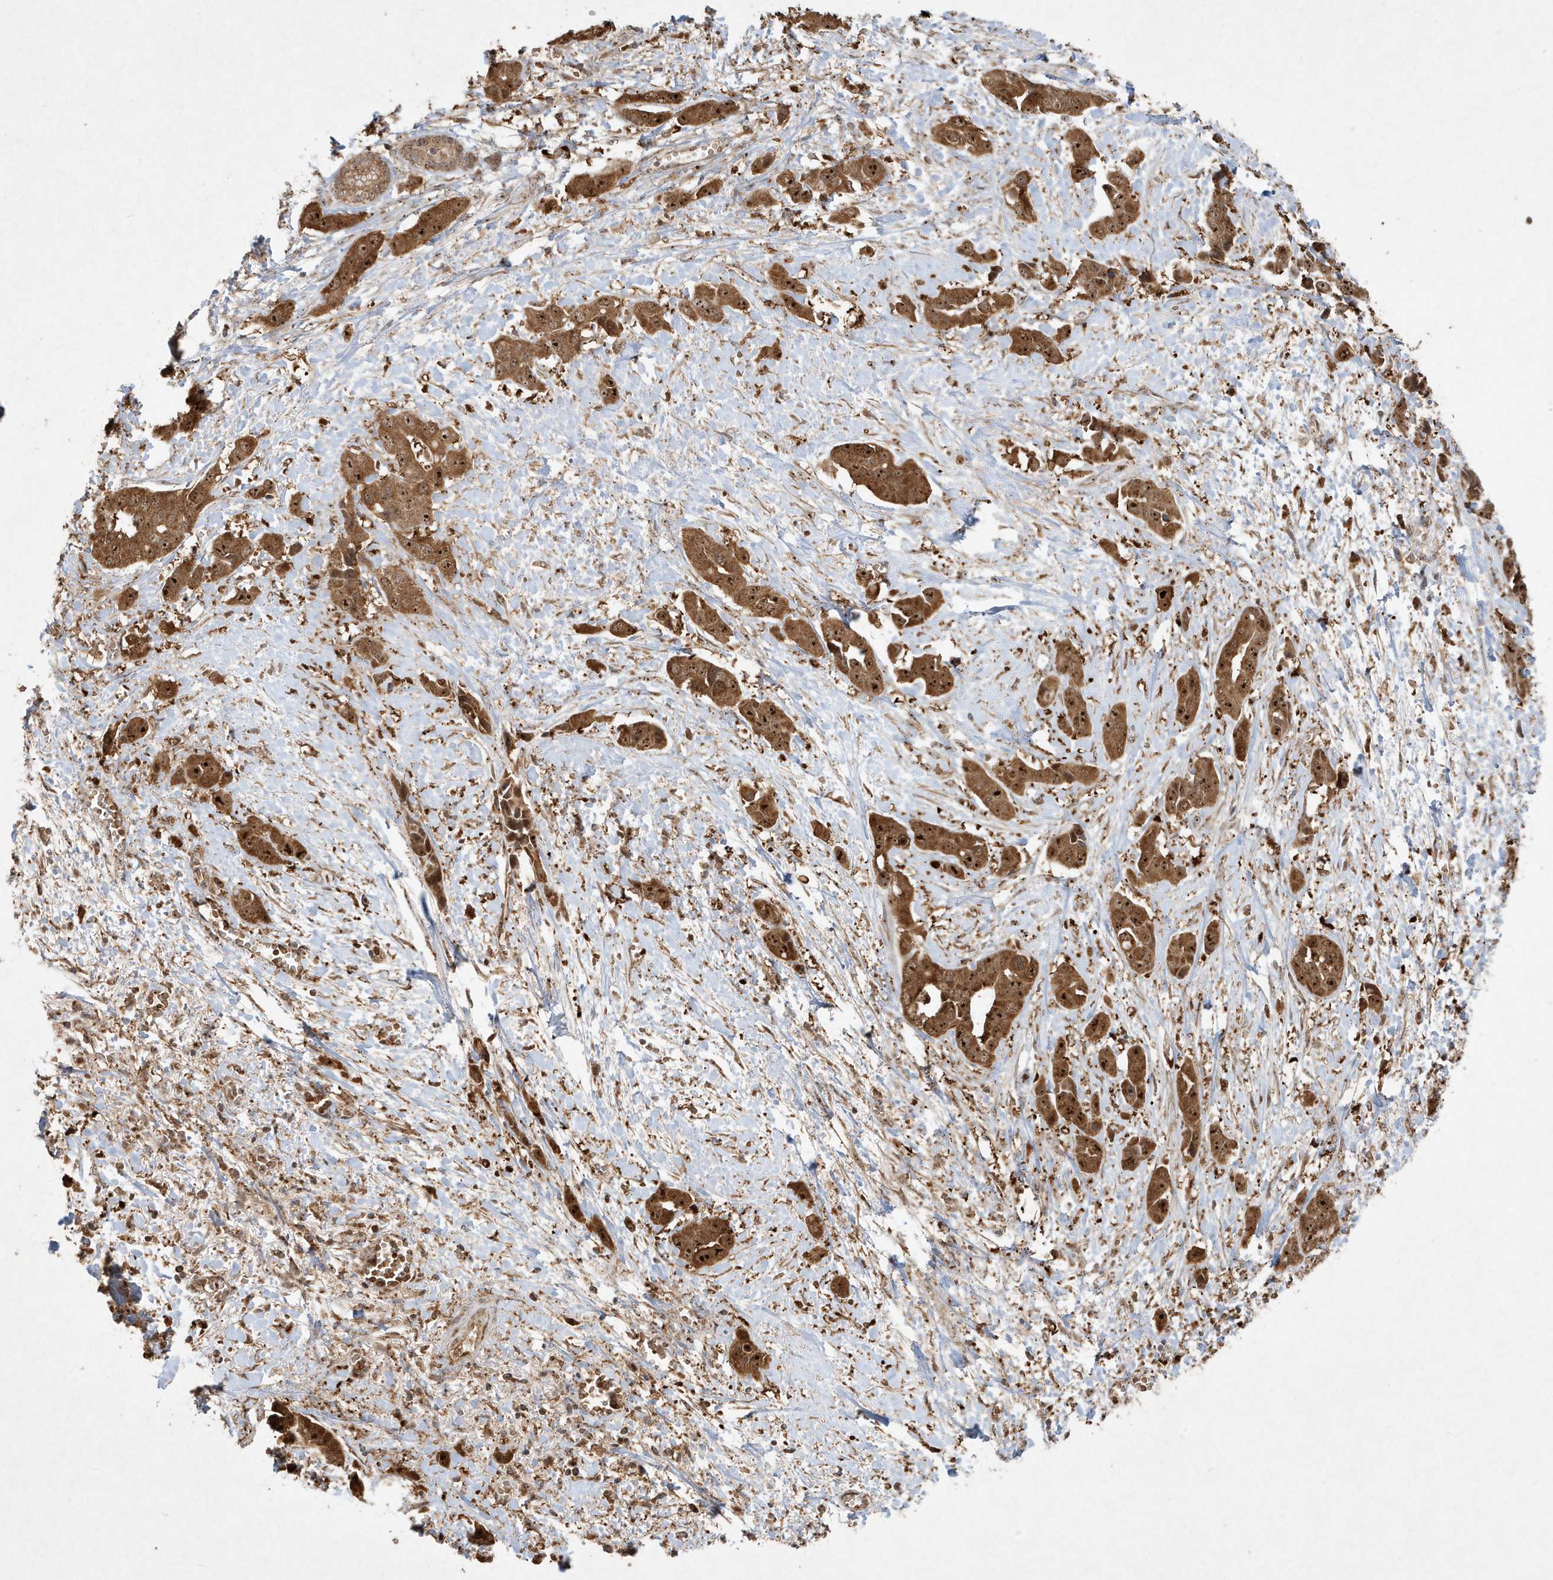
{"staining": {"intensity": "strong", "quantity": ">75%", "location": "cytoplasmic/membranous,nuclear"}, "tissue": "liver cancer", "cell_type": "Tumor cells", "image_type": "cancer", "snomed": [{"axis": "morphology", "description": "Cholangiocarcinoma"}, {"axis": "topography", "description": "Liver"}], "caption": "A histopathology image of human liver cancer stained for a protein reveals strong cytoplasmic/membranous and nuclear brown staining in tumor cells. (brown staining indicates protein expression, while blue staining denotes nuclei).", "gene": "ABCB9", "patient": {"sex": "female", "age": 52}}